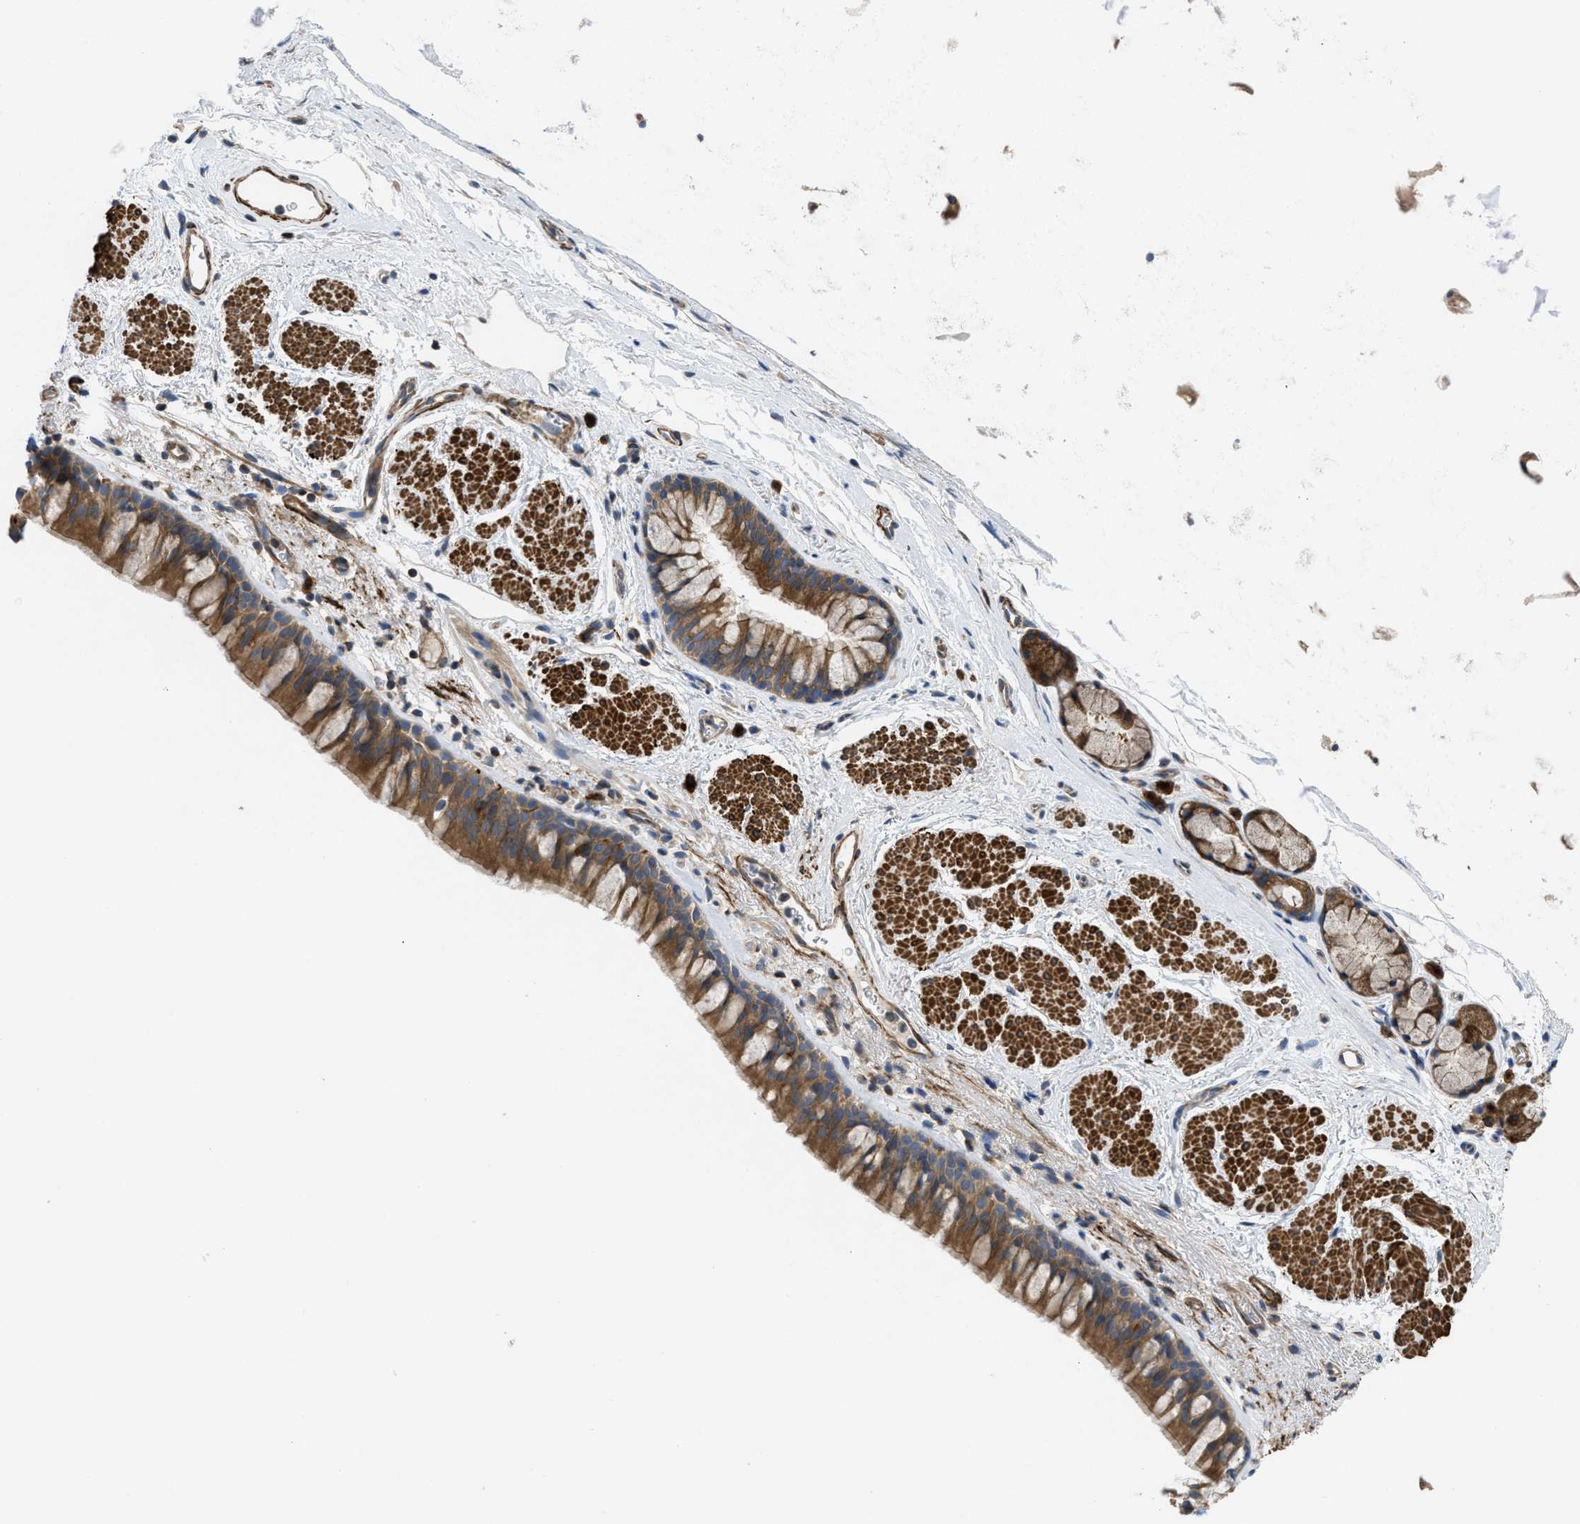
{"staining": {"intensity": "moderate", "quantity": ">75%", "location": "cytoplasmic/membranous"}, "tissue": "bronchus", "cell_type": "Respiratory epithelial cells", "image_type": "normal", "snomed": [{"axis": "morphology", "description": "Normal tissue, NOS"}, {"axis": "topography", "description": "Cartilage tissue"}, {"axis": "topography", "description": "Bronchus"}], "caption": "The immunohistochemical stain shows moderate cytoplasmic/membranous staining in respiratory epithelial cells of normal bronchus.", "gene": "CHKB", "patient": {"sex": "female", "age": 53}}